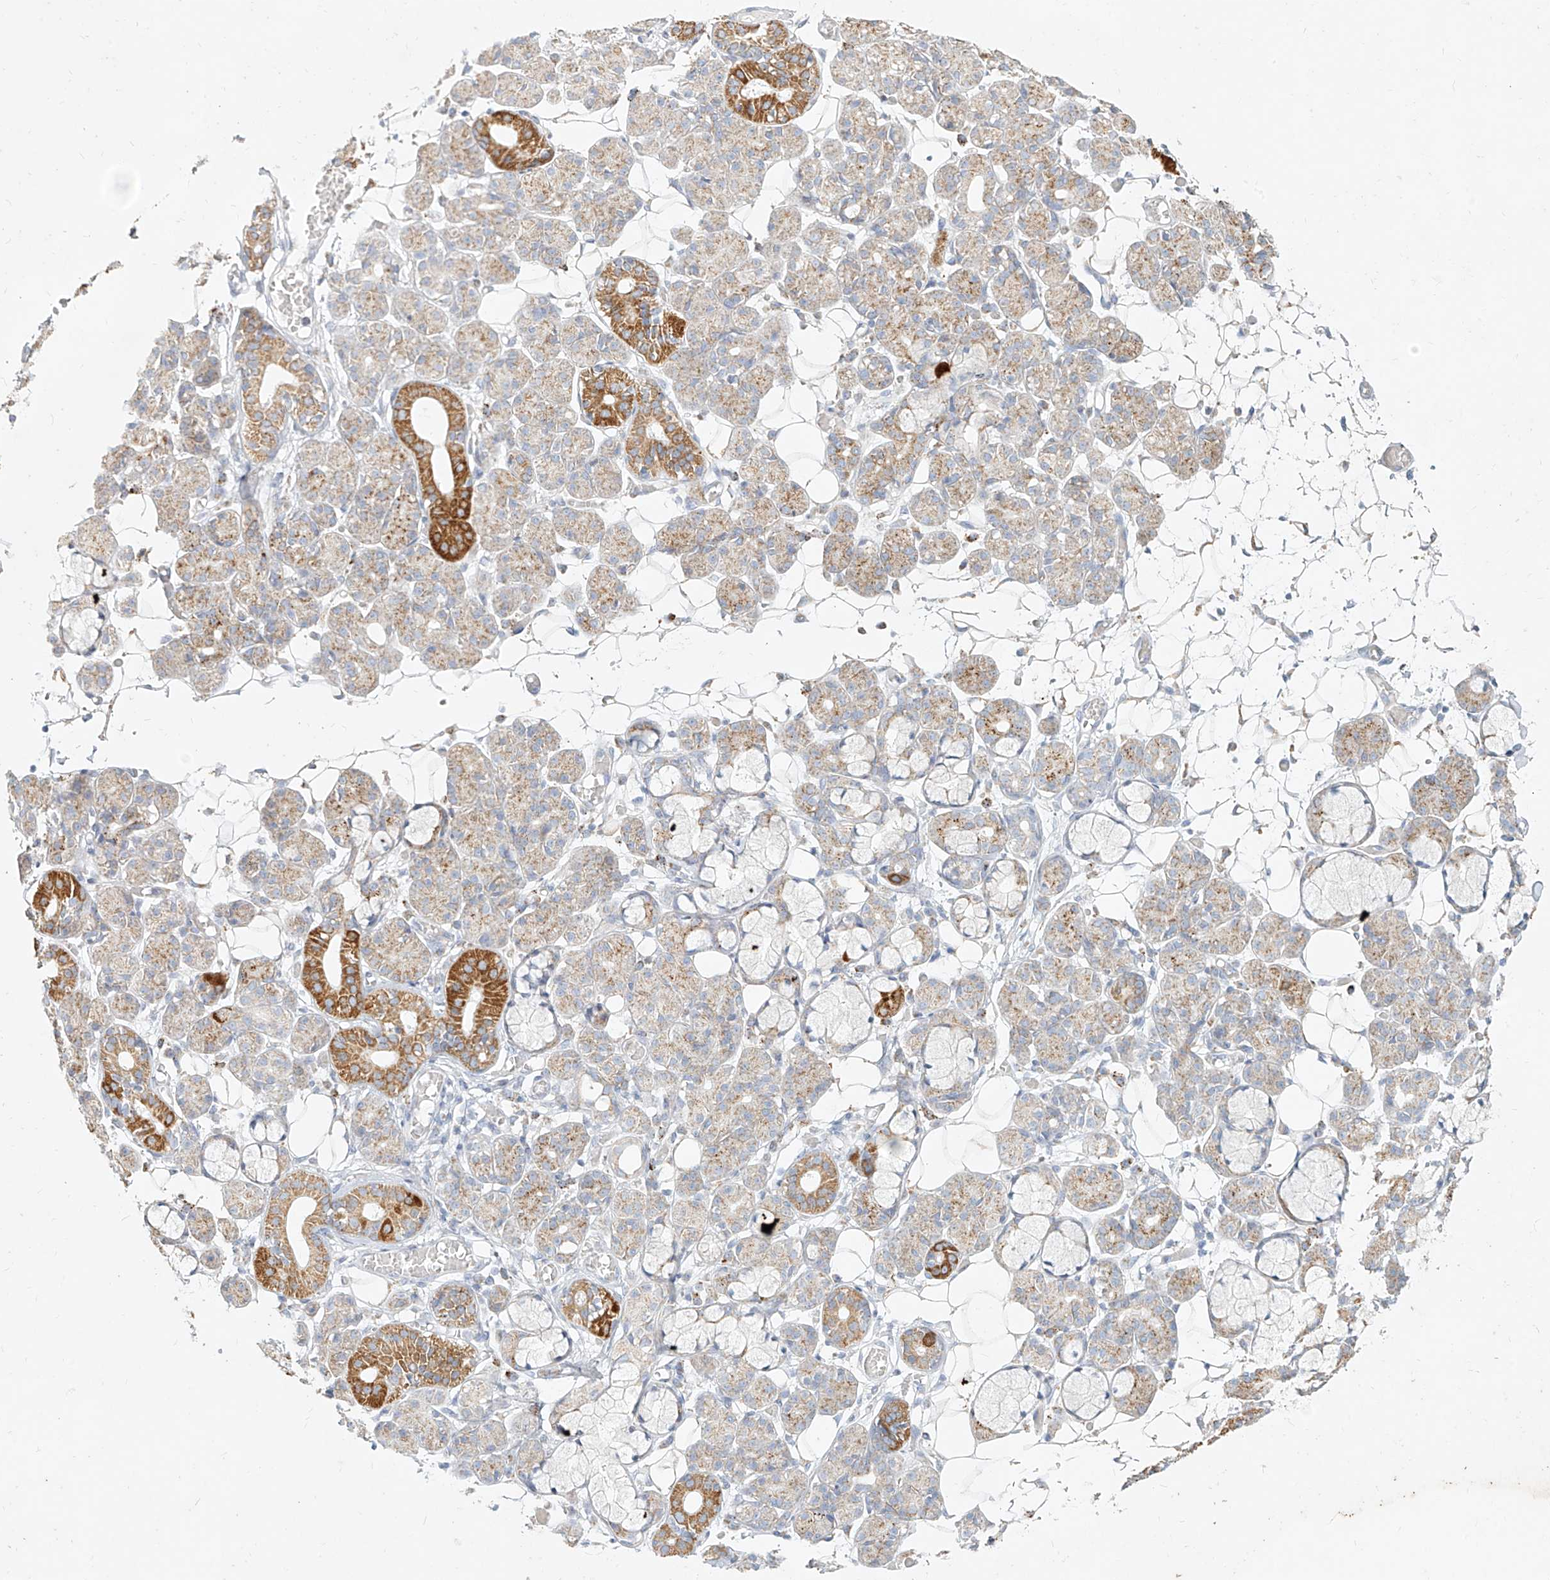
{"staining": {"intensity": "strong", "quantity": "<25%", "location": "cytoplasmic/membranous"}, "tissue": "salivary gland", "cell_type": "Glandular cells", "image_type": "normal", "snomed": [{"axis": "morphology", "description": "Normal tissue, NOS"}, {"axis": "topography", "description": "Salivary gland"}], "caption": "Glandular cells exhibit medium levels of strong cytoplasmic/membranous staining in approximately <25% of cells in benign human salivary gland. (brown staining indicates protein expression, while blue staining denotes nuclei).", "gene": "MTX2", "patient": {"sex": "male", "age": 63}}